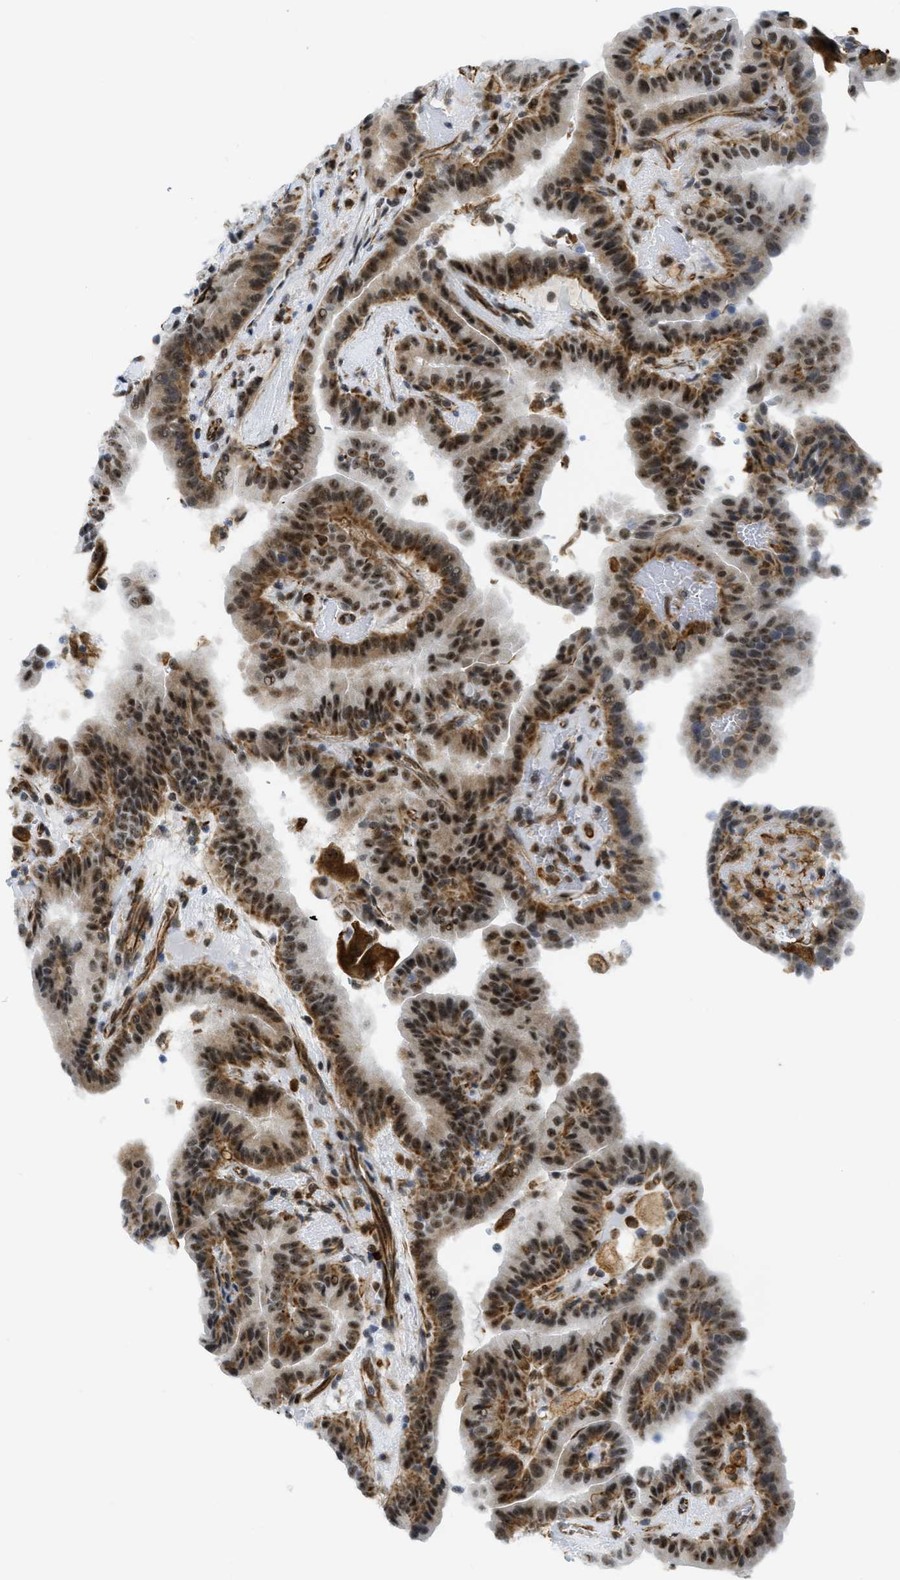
{"staining": {"intensity": "moderate", "quantity": ">75%", "location": "cytoplasmic/membranous,nuclear"}, "tissue": "thyroid cancer", "cell_type": "Tumor cells", "image_type": "cancer", "snomed": [{"axis": "morphology", "description": "Papillary adenocarcinoma, NOS"}, {"axis": "topography", "description": "Thyroid gland"}], "caption": "This is an image of immunohistochemistry (IHC) staining of thyroid cancer (papillary adenocarcinoma), which shows moderate expression in the cytoplasmic/membranous and nuclear of tumor cells.", "gene": "LRRC8B", "patient": {"sex": "male", "age": 33}}